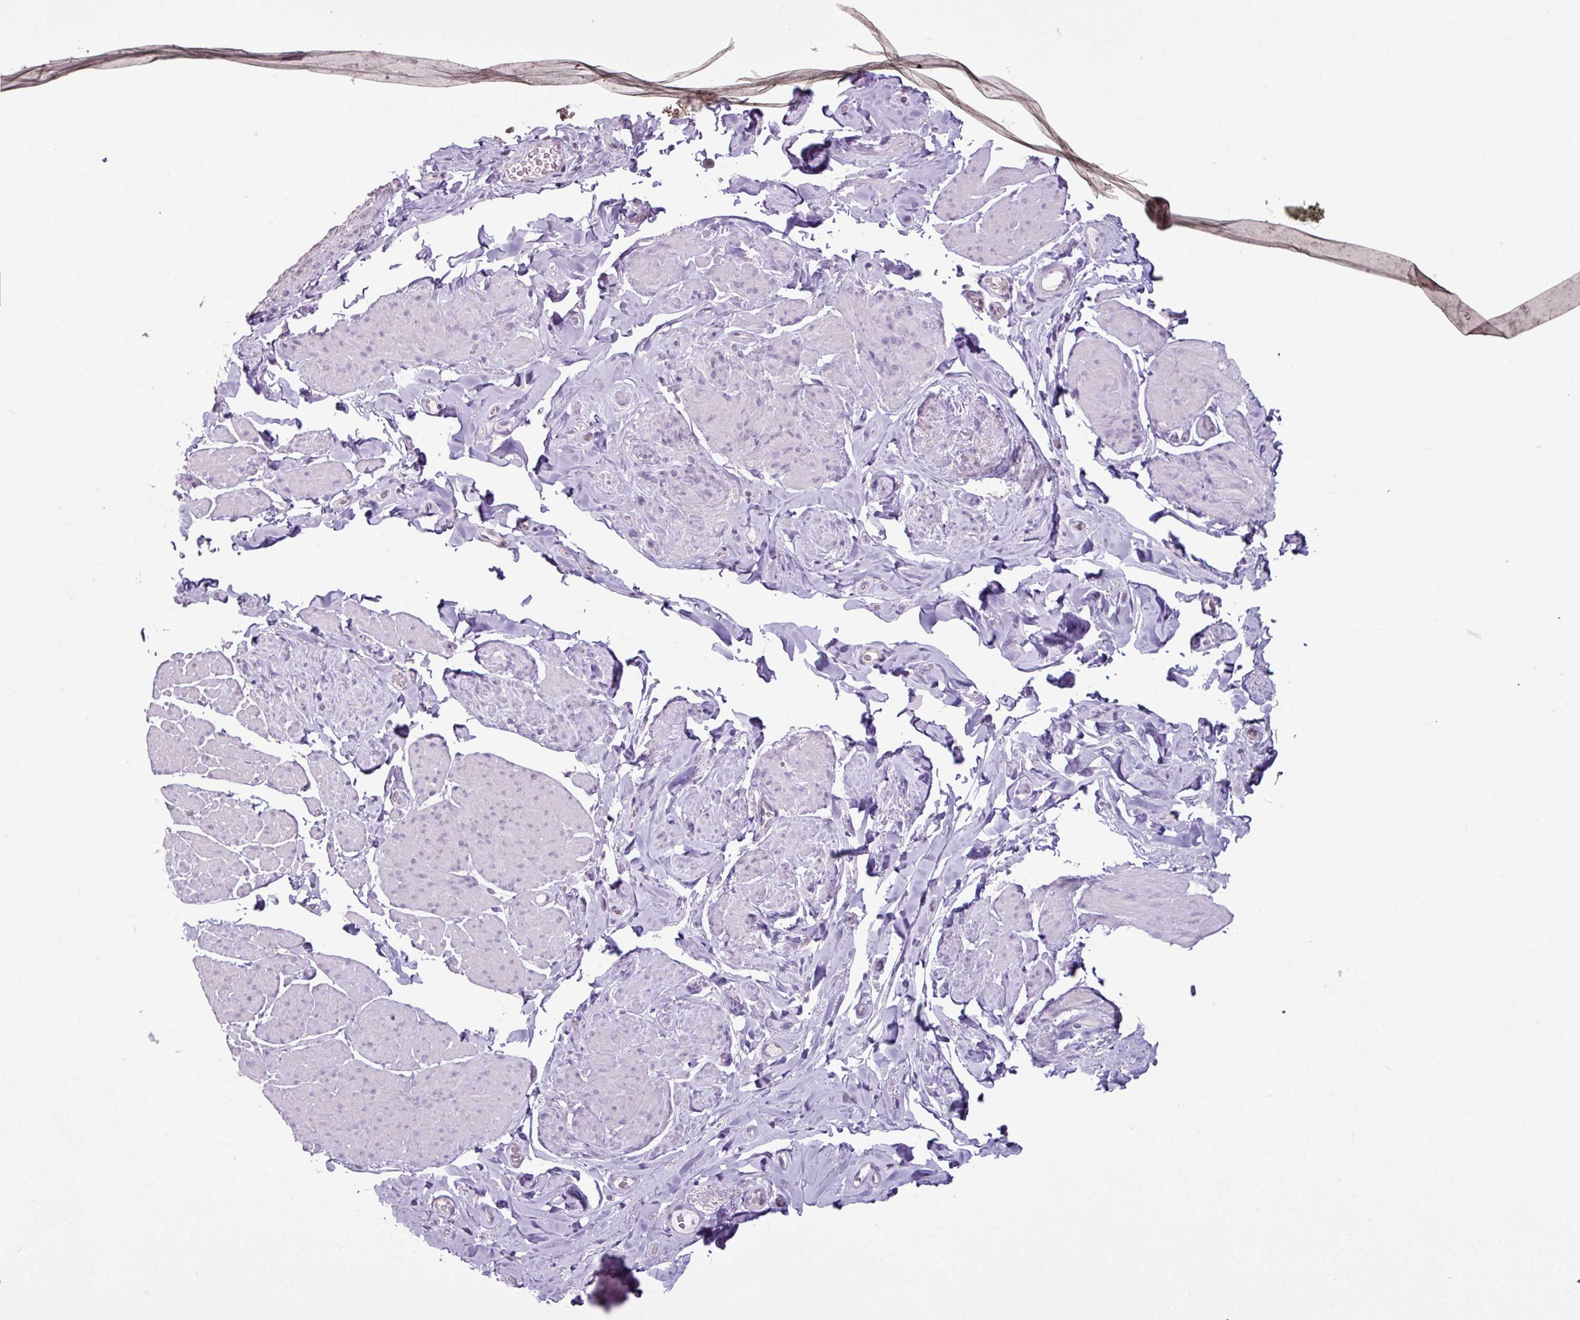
{"staining": {"intensity": "negative", "quantity": "none", "location": "none"}, "tissue": "smooth muscle", "cell_type": "Smooth muscle cells", "image_type": "normal", "snomed": [{"axis": "morphology", "description": "Normal tissue, NOS"}, {"axis": "topography", "description": "Smooth muscle"}, {"axis": "topography", "description": "Peripheral nerve tissue"}], "caption": "Image shows no significant protein staining in smooth muscle cells of normal smooth muscle.", "gene": "TTLL12", "patient": {"sex": "male", "age": 69}}